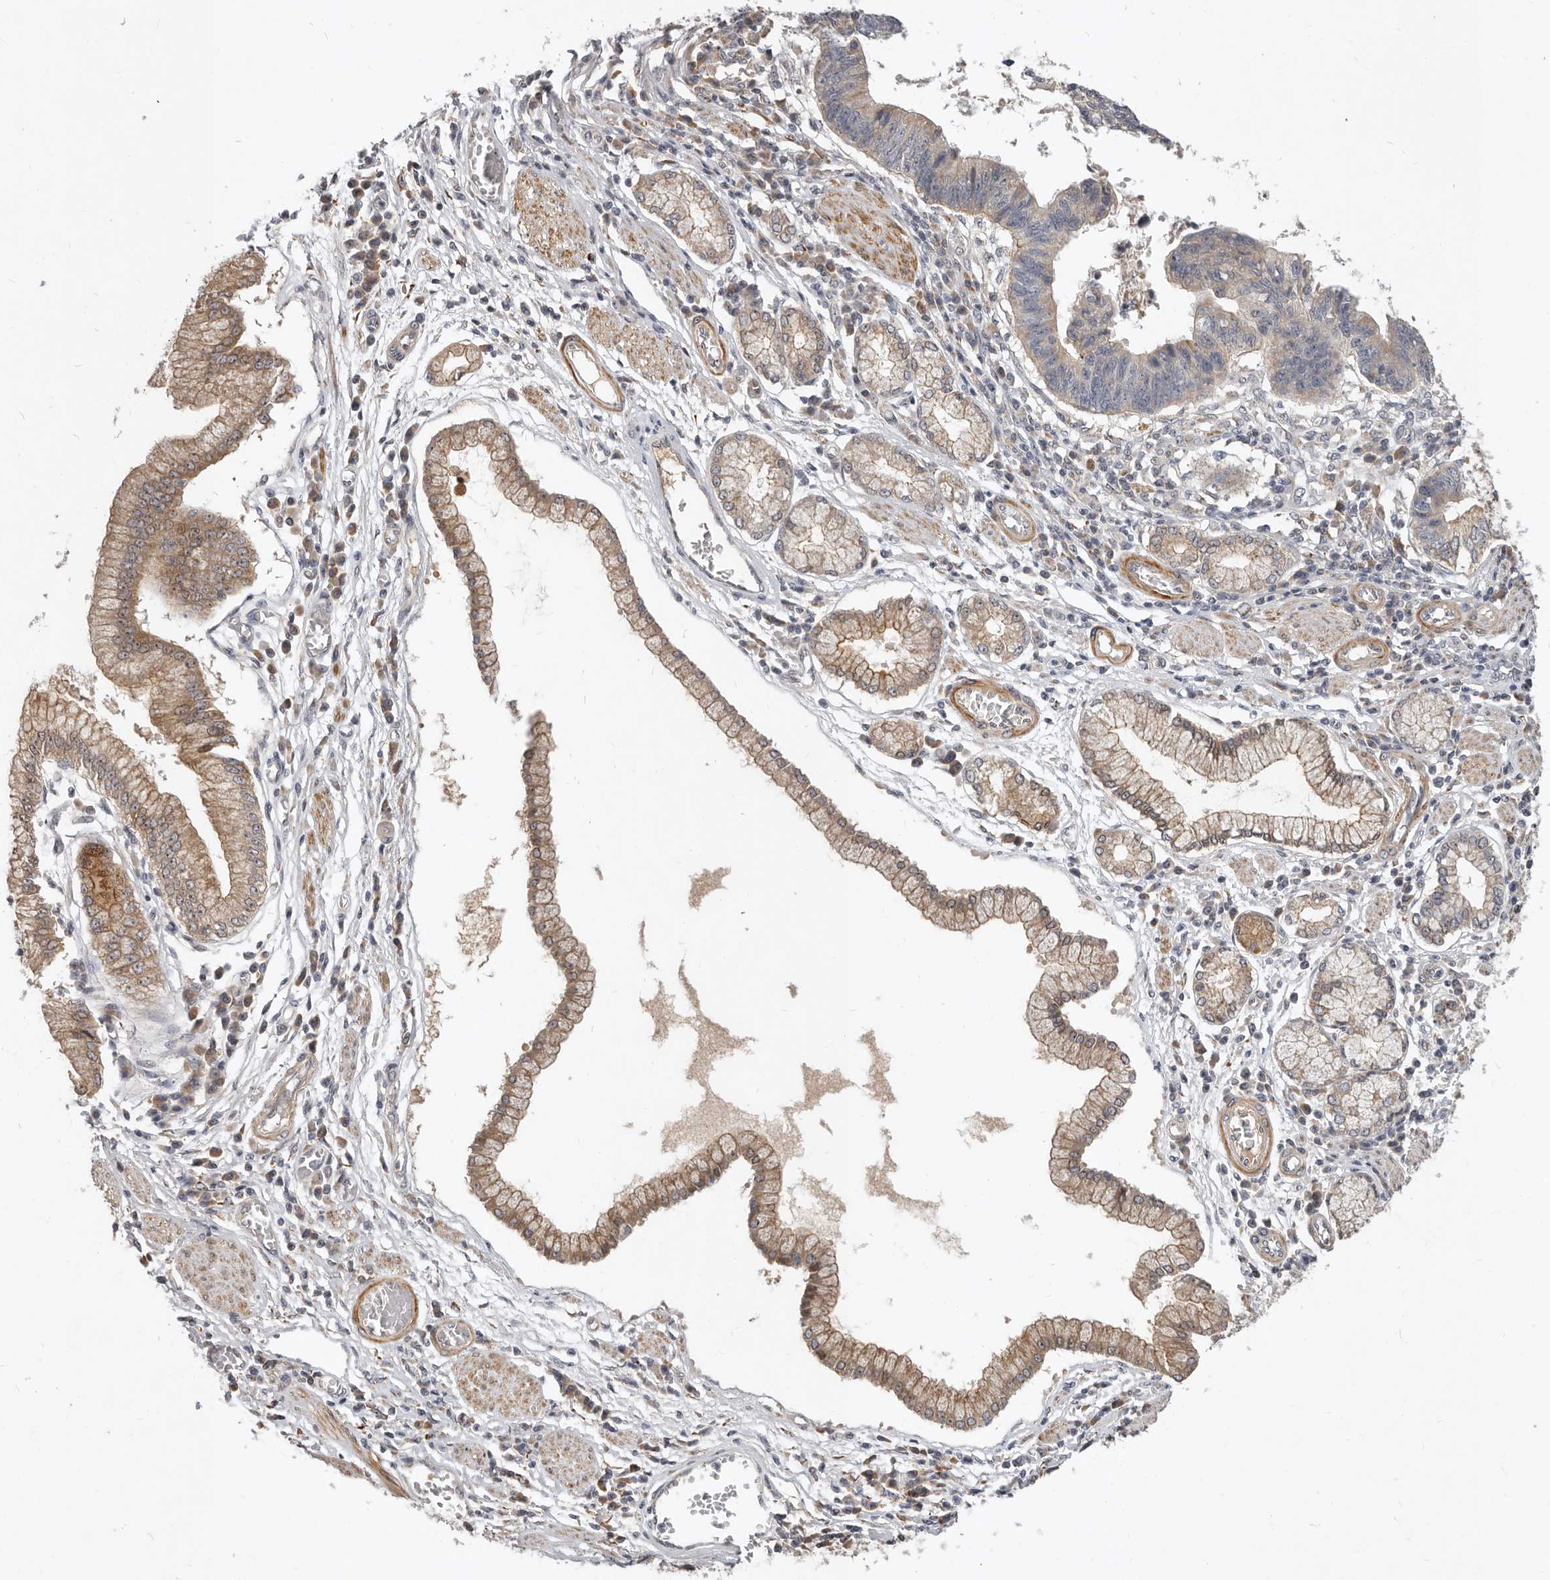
{"staining": {"intensity": "weak", "quantity": "<25%", "location": "cytoplasmic/membranous"}, "tissue": "stomach cancer", "cell_type": "Tumor cells", "image_type": "cancer", "snomed": [{"axis": "morphology", "description": "Adenocarcinoma, NOS"}, {"axis": "topography", "description": "Stomach"}], "caption": "Stomach cancer was stained to show a protein in brown. There is no significant expression in tumor cells.", "gene": "MICALL2", "patient": {"sex": "male", "age": 59}}